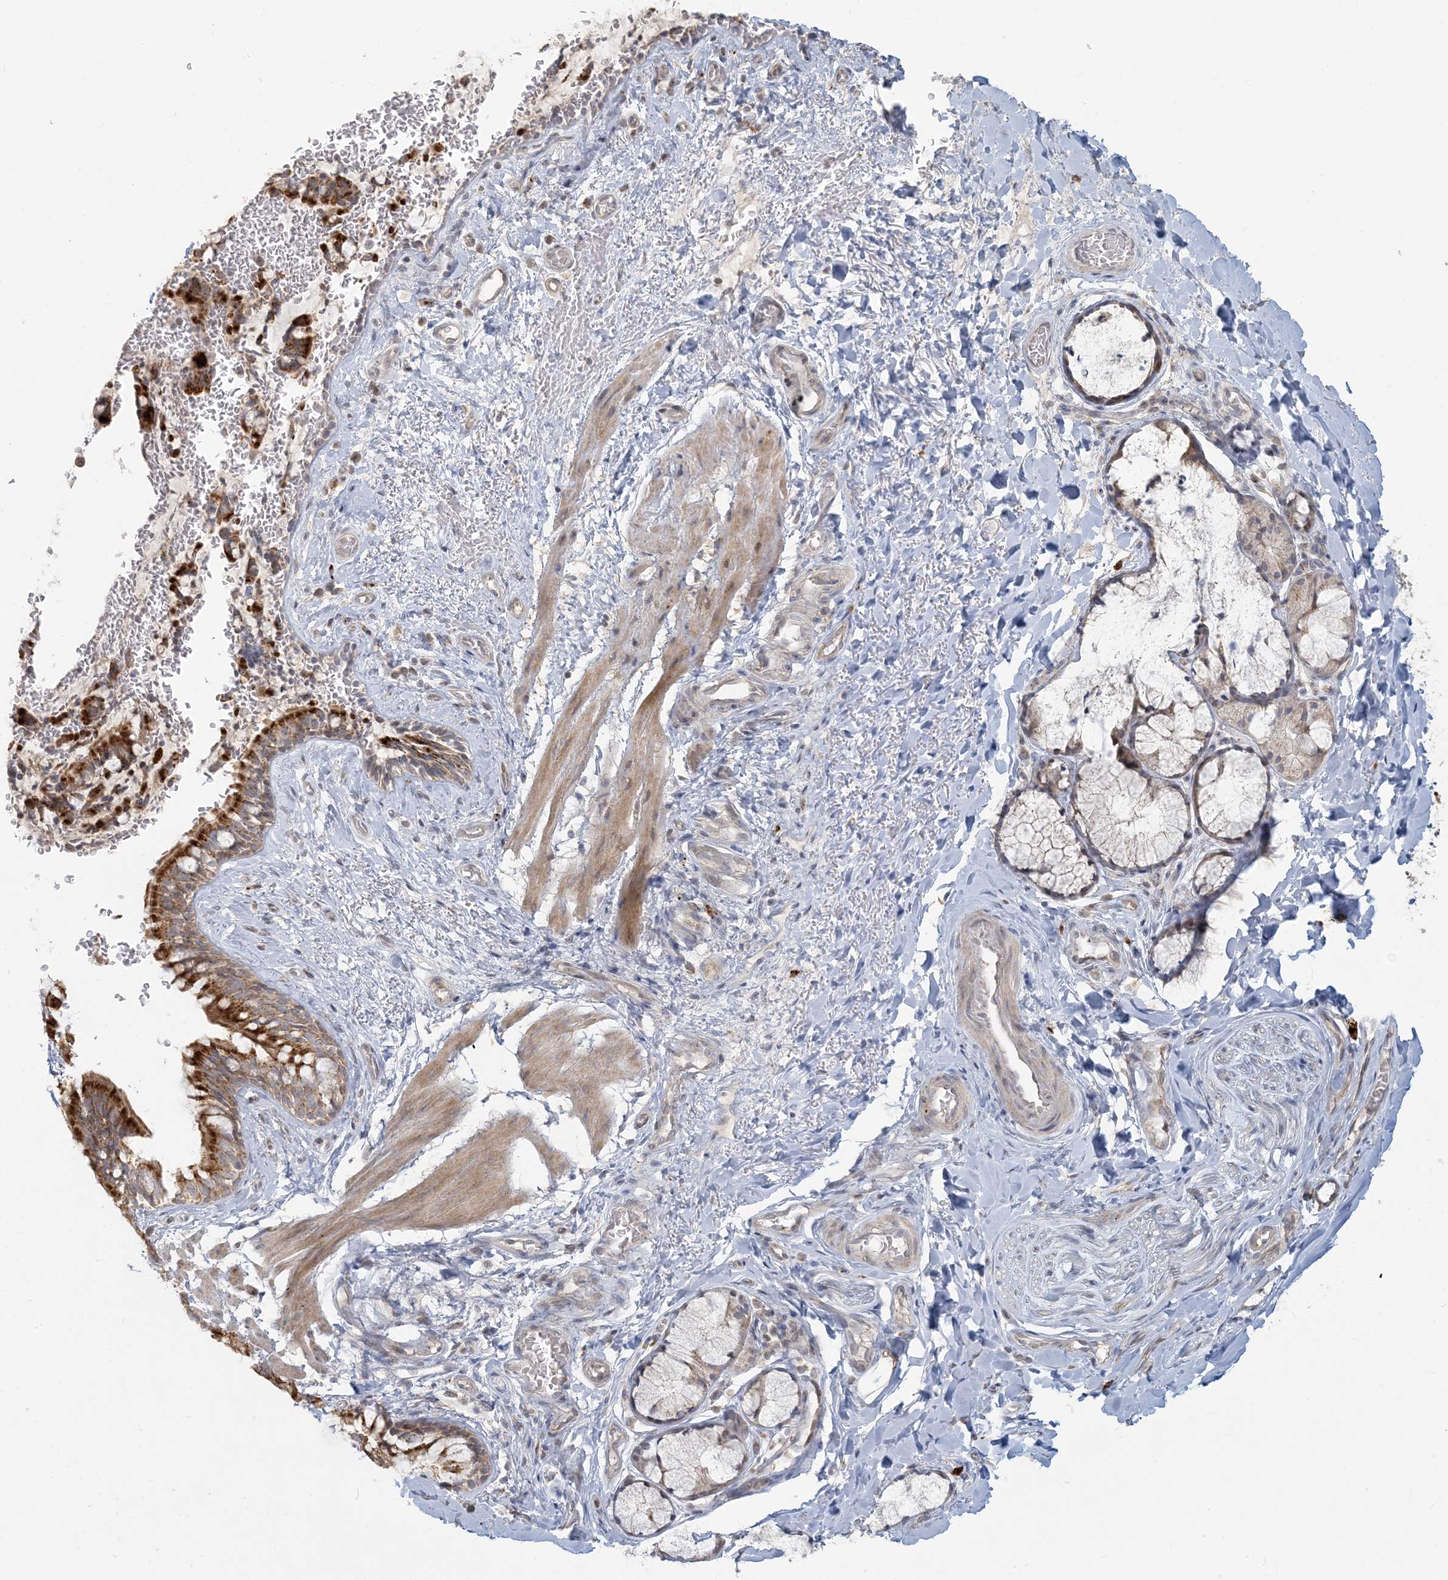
{"staining": {"intensity": "strong", "quantity": ">75%", "location": "cytoplasmic/membranous"}, "tissue": "bronchus", "cell_type": "Respiratory epithelial cells", "image_type": "normal", "snomed": [{"axis": "morphology", "description": "Normal tissue, NOS"}, {"axis": "topography", "description": "Cartilage tissue"}, {"axis": "topography", "description": "Bronchus"}], "caption": "A brown stain highlights strong cytoplasmic/membranous expression of a protein in respiratory epithelial cells of unremarkable bronchus. Using DAB (3,3'-diaminobenzidine) (brown) and hematoxylin (blue) stains, captured at high magnification using brightfield microscopy.", "gene": "MCAT", "patient": {"sex": "female", "age": 36}}